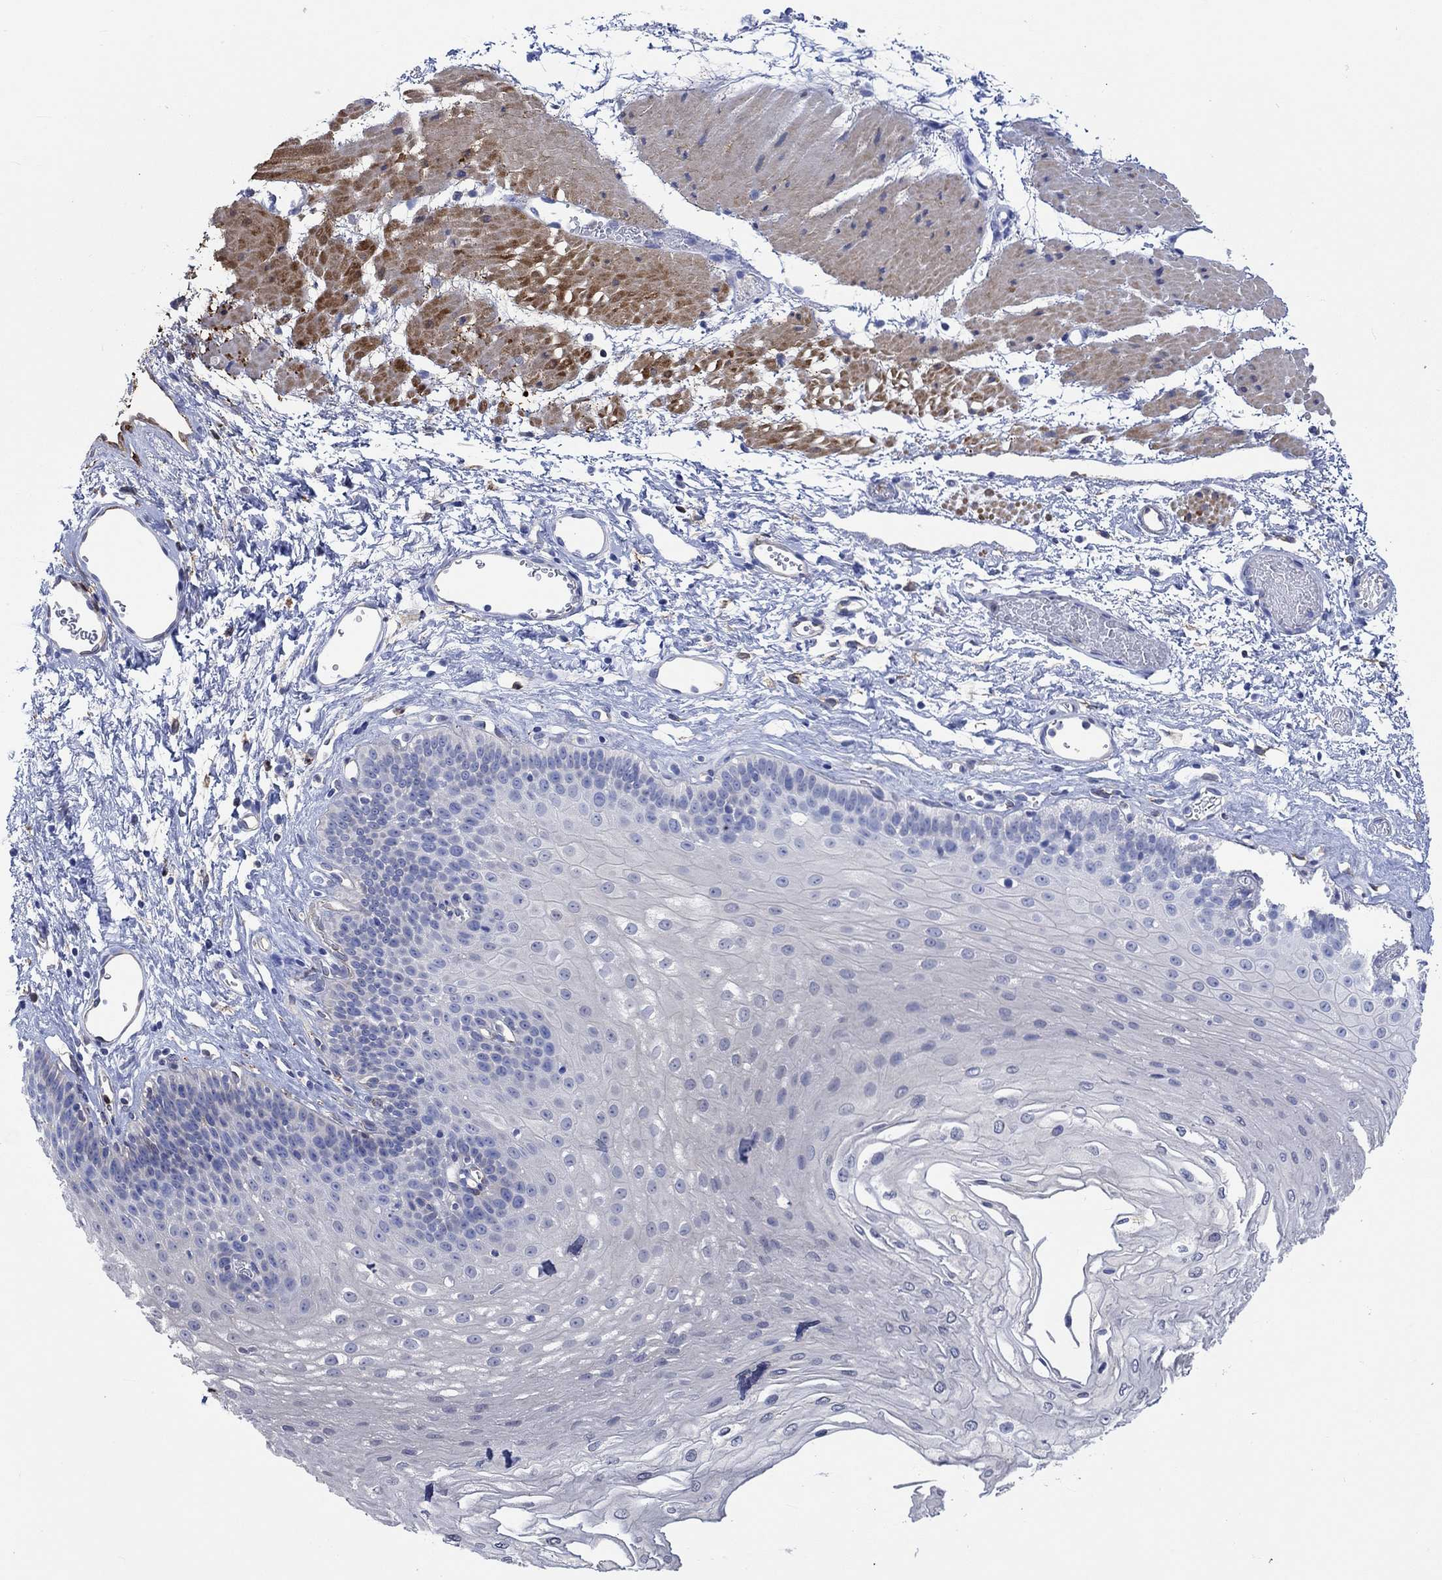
{"staining": {"intensity": "negative", "quantity": "none", "location": "none"}, "tissue": "esophagus", "cell_type": "Squamous epithelial cells", "image_type": "normal", "snomed": [{"axis": "morphology", "description": "Normal tissue, NOS"}, {"axis": "topography", "description": "Esophagus"}], "caption": "A photomicrograph of human esophagus is negative for staining in squamous epithelial cells. The staining is performed using DAB (3,3'-diaminobenzidine) brown chromogen with nuclei counter-stained in using hematoxylin.", "gene": "TGM2", "patient": {"sex": "female", "age": 62}}